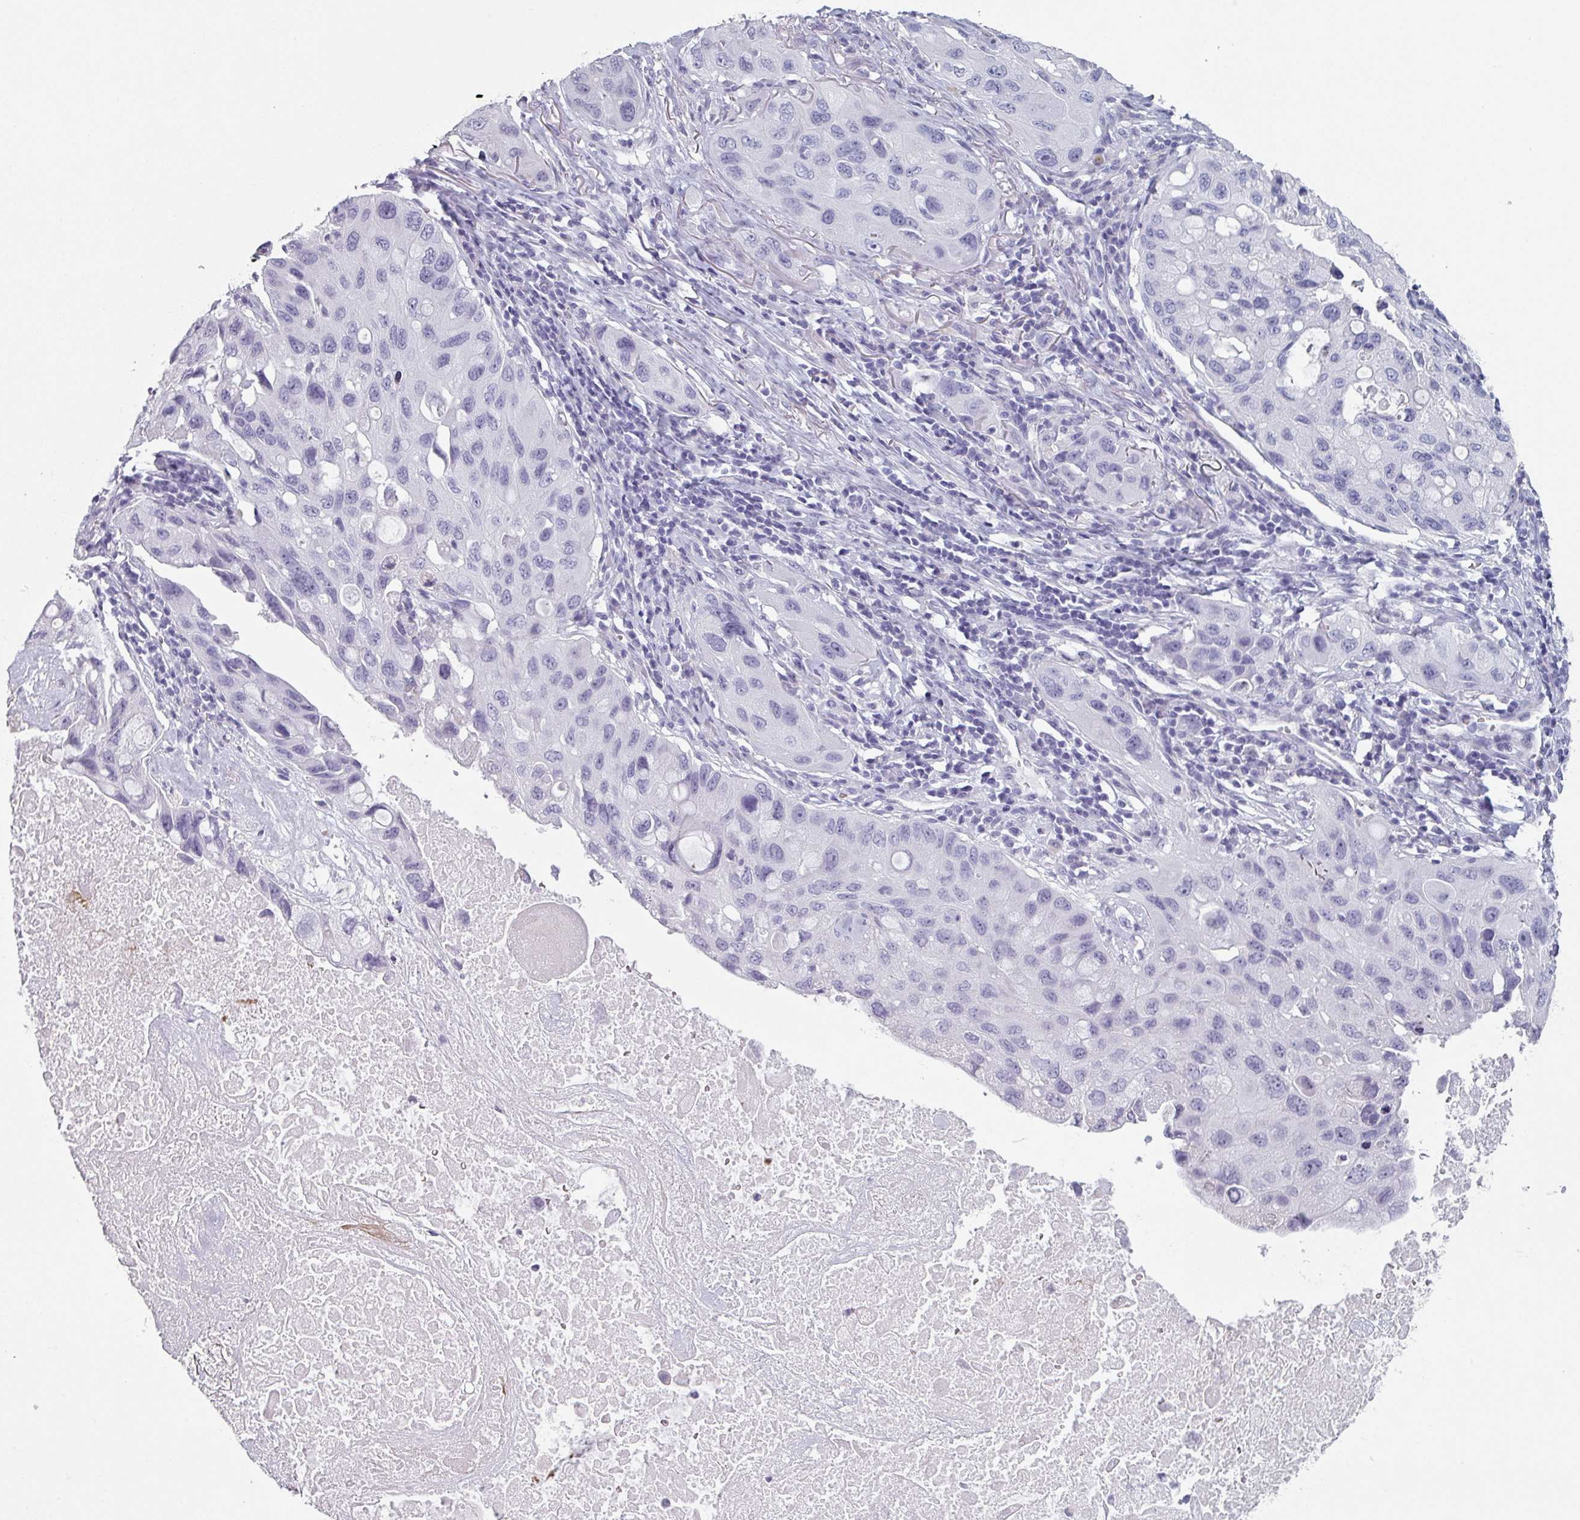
{"staining": {"intensity": "negative", "quantity": "none", "location": "none"}, "tissue": "lung cancer", "cell_type": "Tumor cells", "image_type": "cancer", "snomed": [{"axis": "morphology", "description": "Squamous cell carcinoma, NOS"}, {"axis": "topography", "description": "Lung"}], "caption": "Protein analysis of squamous cell carcinoma (lung) reveals no significant staining in tumor cells. Nuclei are stained in blue.", "gene": "SLC35G2", "patient": {"sex": "female", "age": 73}}